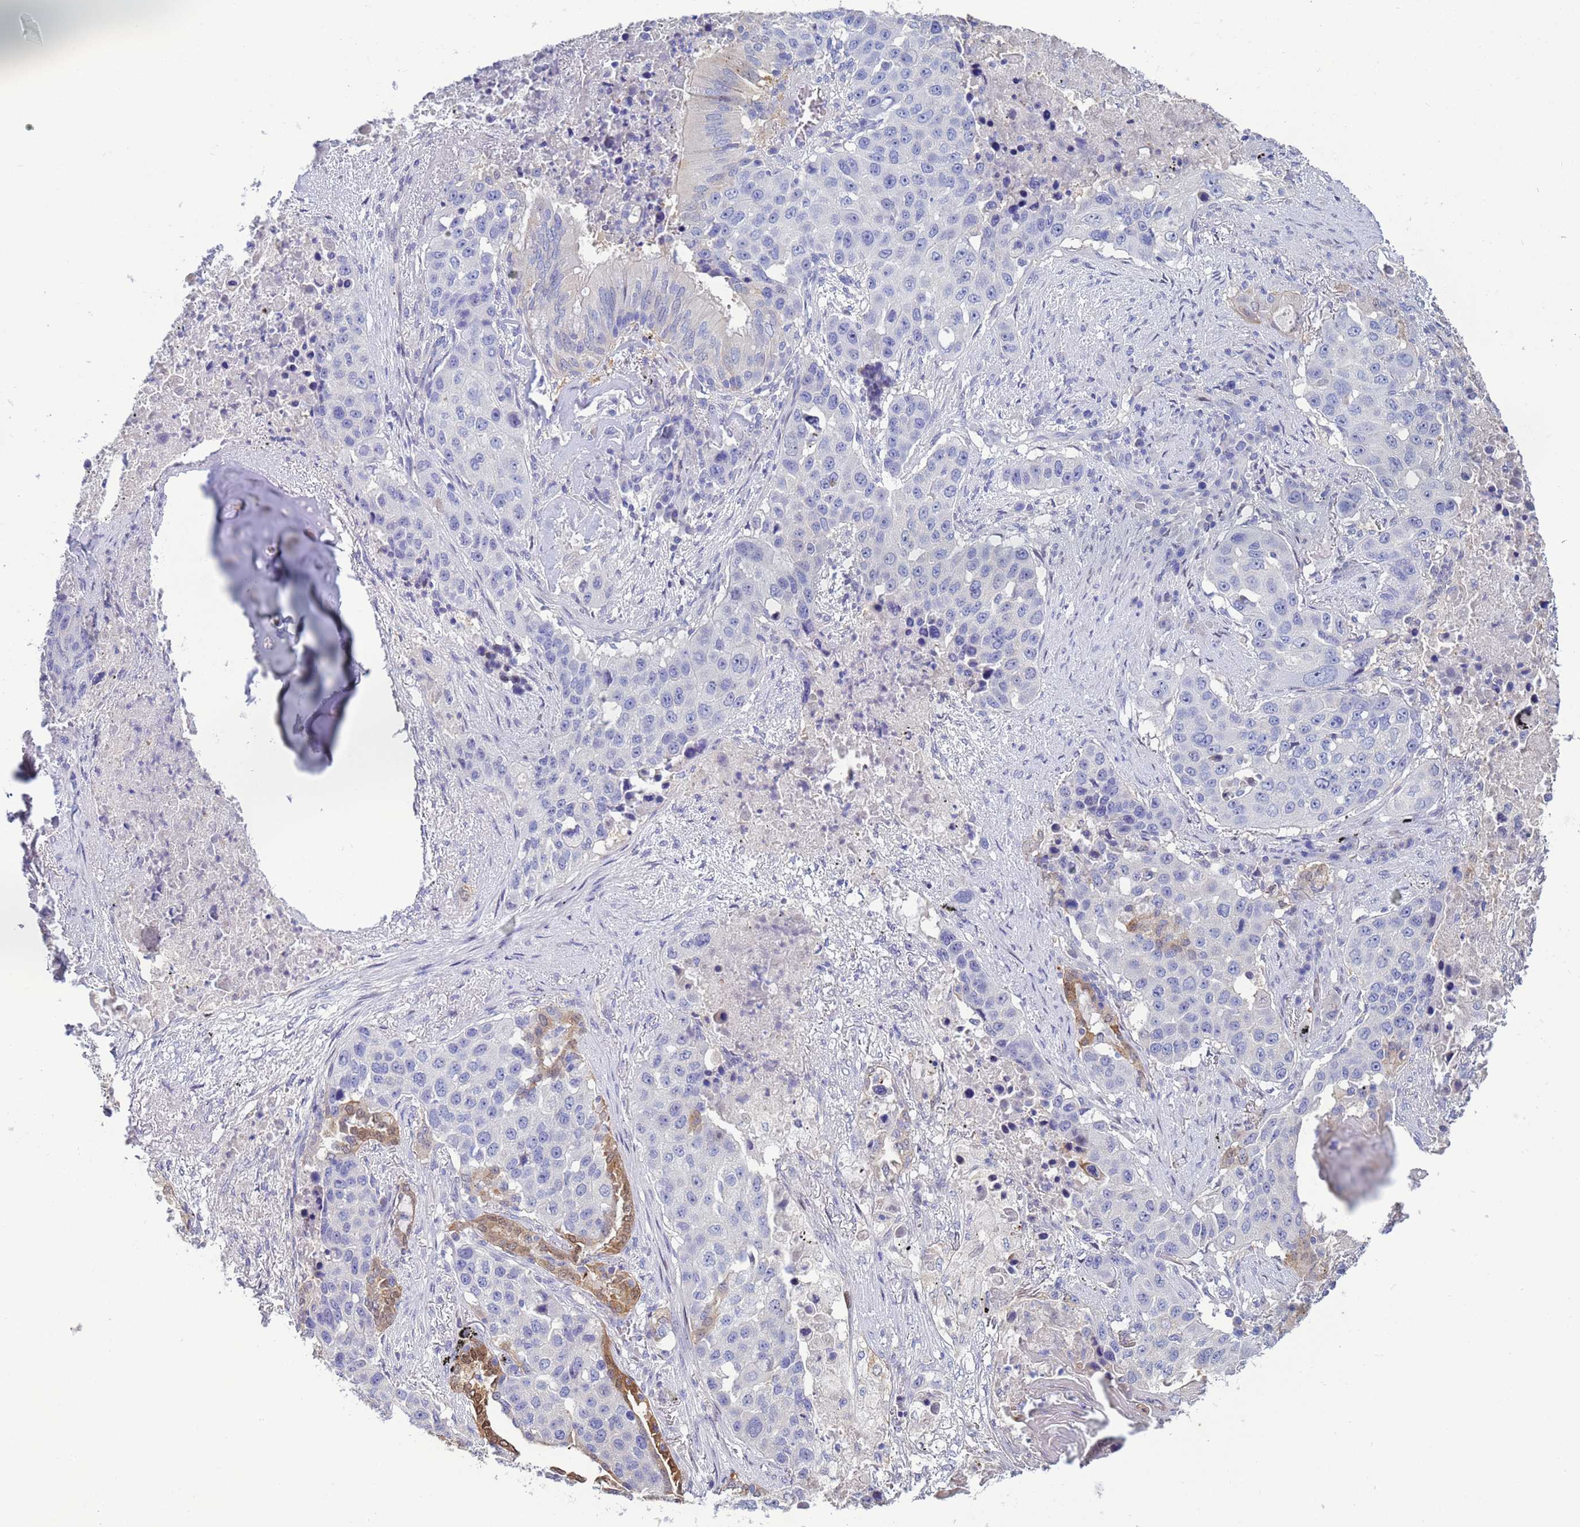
{"staining": {"intensity": "negative", "quantity": "none", "location": "none"}, "tissue": "lung cancer", "cell_type": "Tumor cells", "image_type": "cancer", "snomed": [{"axis": "morphology", "description": "Squamous cell carcinoma, NOS"}, {"axis": "topography", "description": "Lung"}], "caption": "An image of lung cancer (squamous cell carcinoma) stained for a protein shows no brown staining in tumor cells. The staining was performed using DAB (3,3'-diaminobenzidine) to visualize the protein expression in brown, while the nuclei were stained in blue with hematoxylin (Magnification: 20x).", "gene": "PPP6R1", "patient": {"sex": "female", "age": 63}}